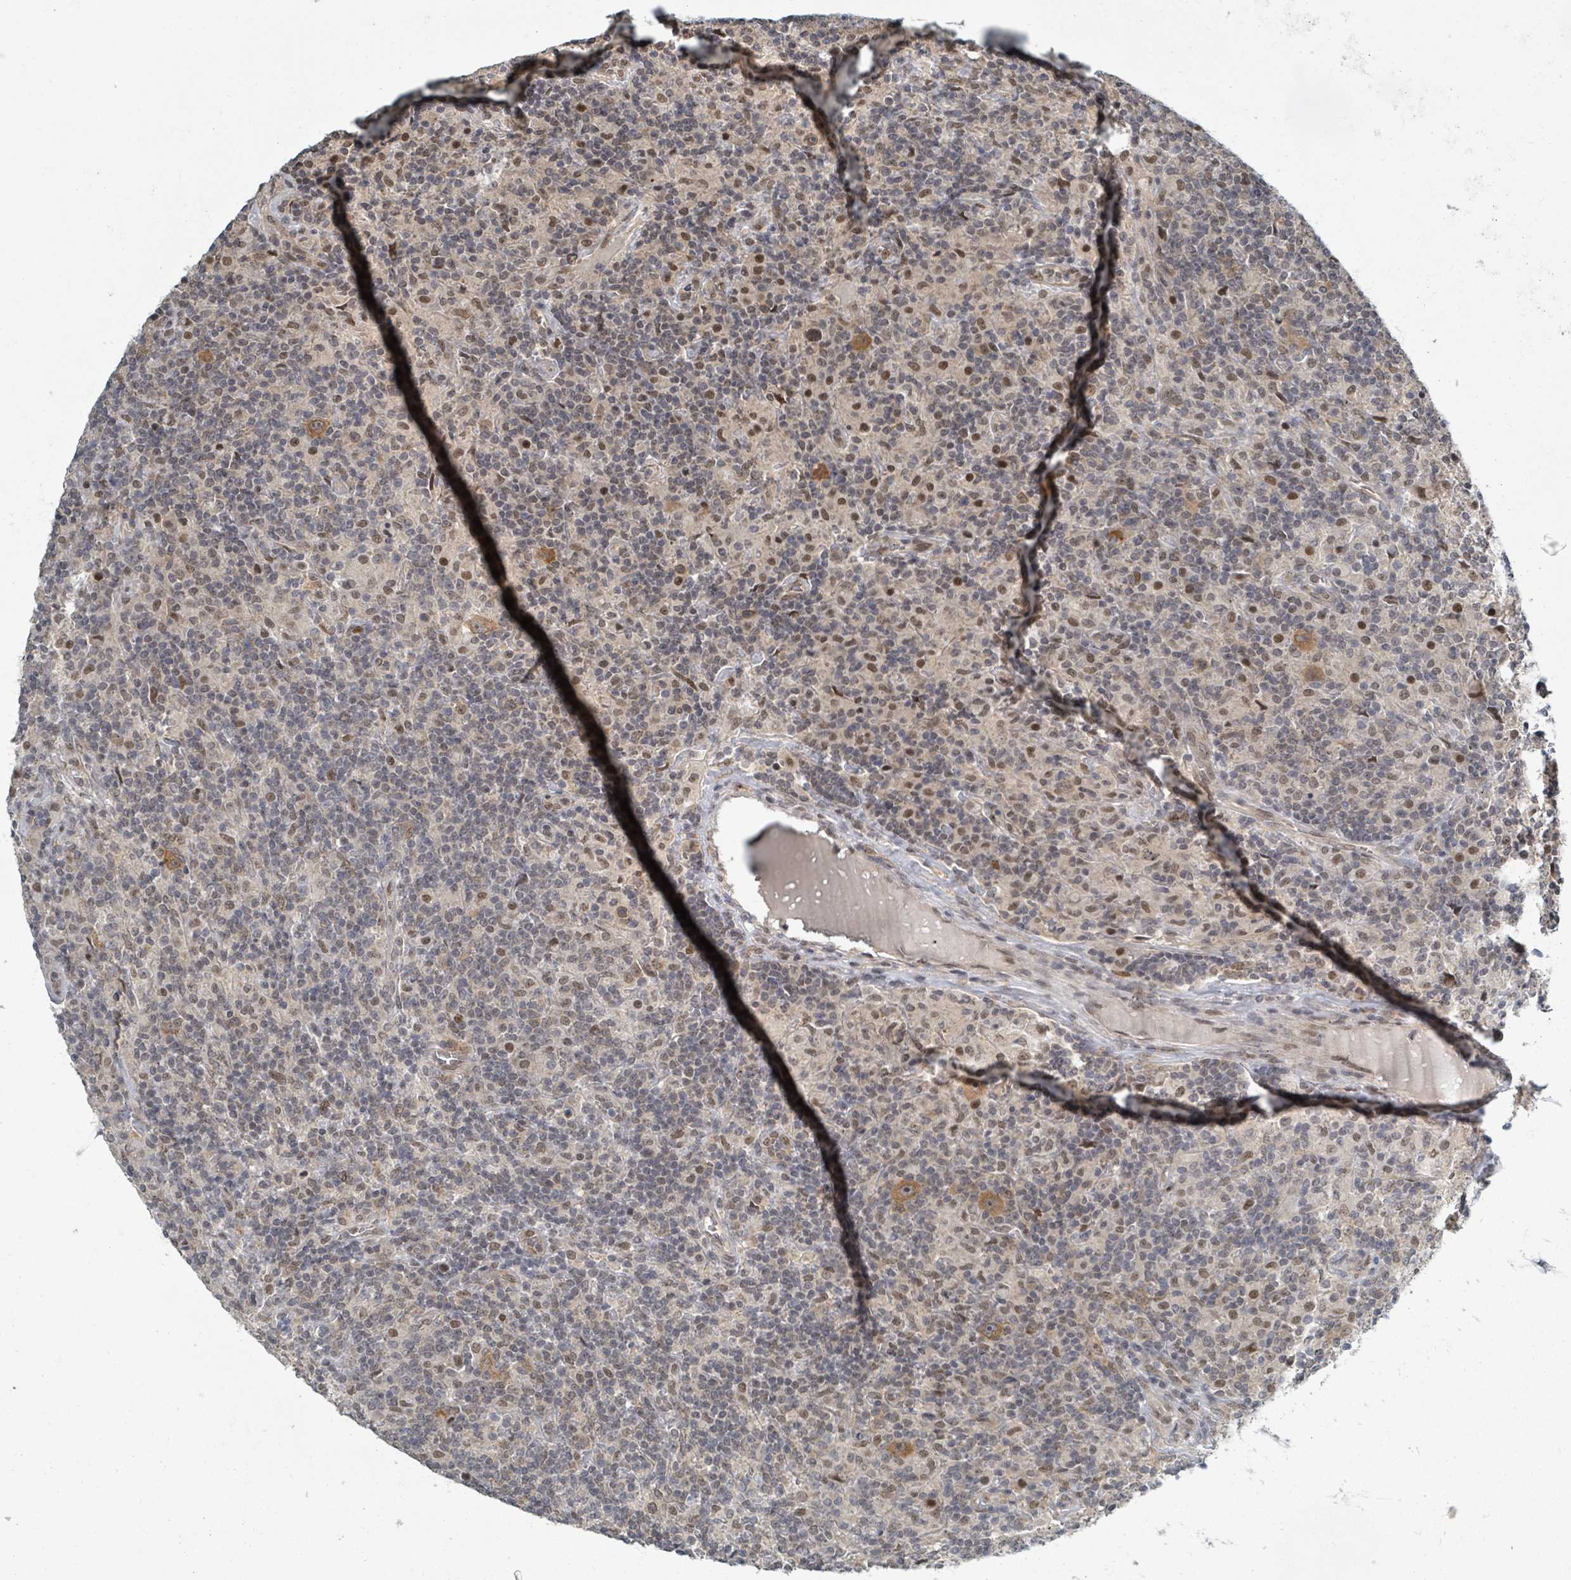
{"staining": {"intensity": "moderate", "quantity": ">75%", "location": "cytoplasmic/membranous,nuclear"}, "tissue": "lymphoma", "cell_type": "Tumor cells", "image_type": "cancer", "snomed": [{"axis": "morphology", "description": "Hodgkin's disease, NOS"}, {"axis": "topography", "description": "Lymph node"}], "caption": "DAB immunohistochemical staining of human Hodgkin's disease exhibits moderate cytoplasmic/membranous and nuclear protein expression in about >75% of tumor cells.", "gene": "INTS15", "patient": {"sex": "male", "age": 70}}